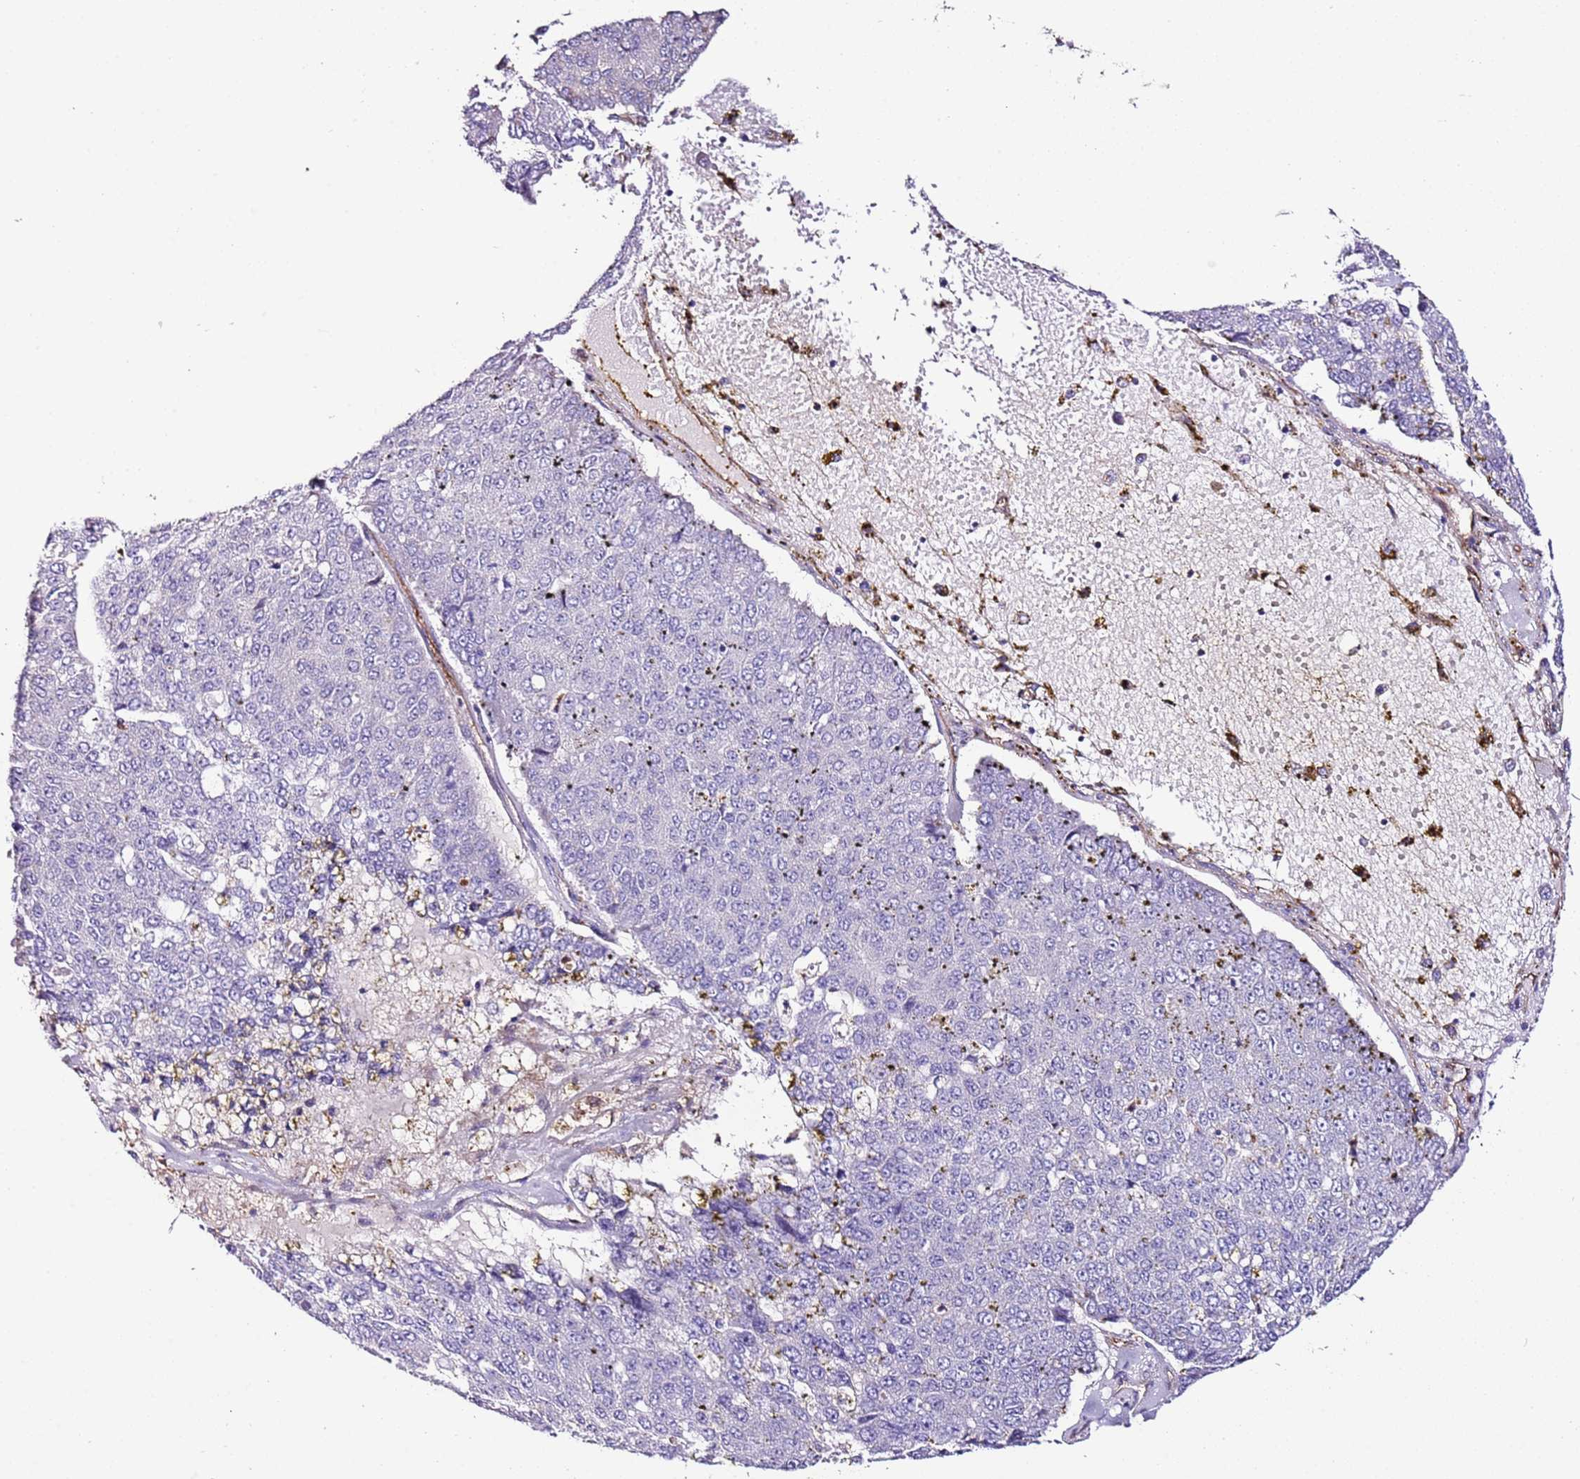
{"staining": {"intensity": "negative", "quantity": "none", "location": "none"}, "tissue": "pancreatic cancer", "cell_type": "Tumor cells", "image_type": "cancer", "snomed": [{"axis": "morphology", "description": "Adenocarcinoma, NOS"}, {"axis": "topography", "description": "Pancreas"}], "caption": "A histopathology image of human pancreatic cancer (adenocarcinoma) is negative for staining in tumor cells.", "gene": "FAM174C", "patient": {"sex": "male", "age": 50}}